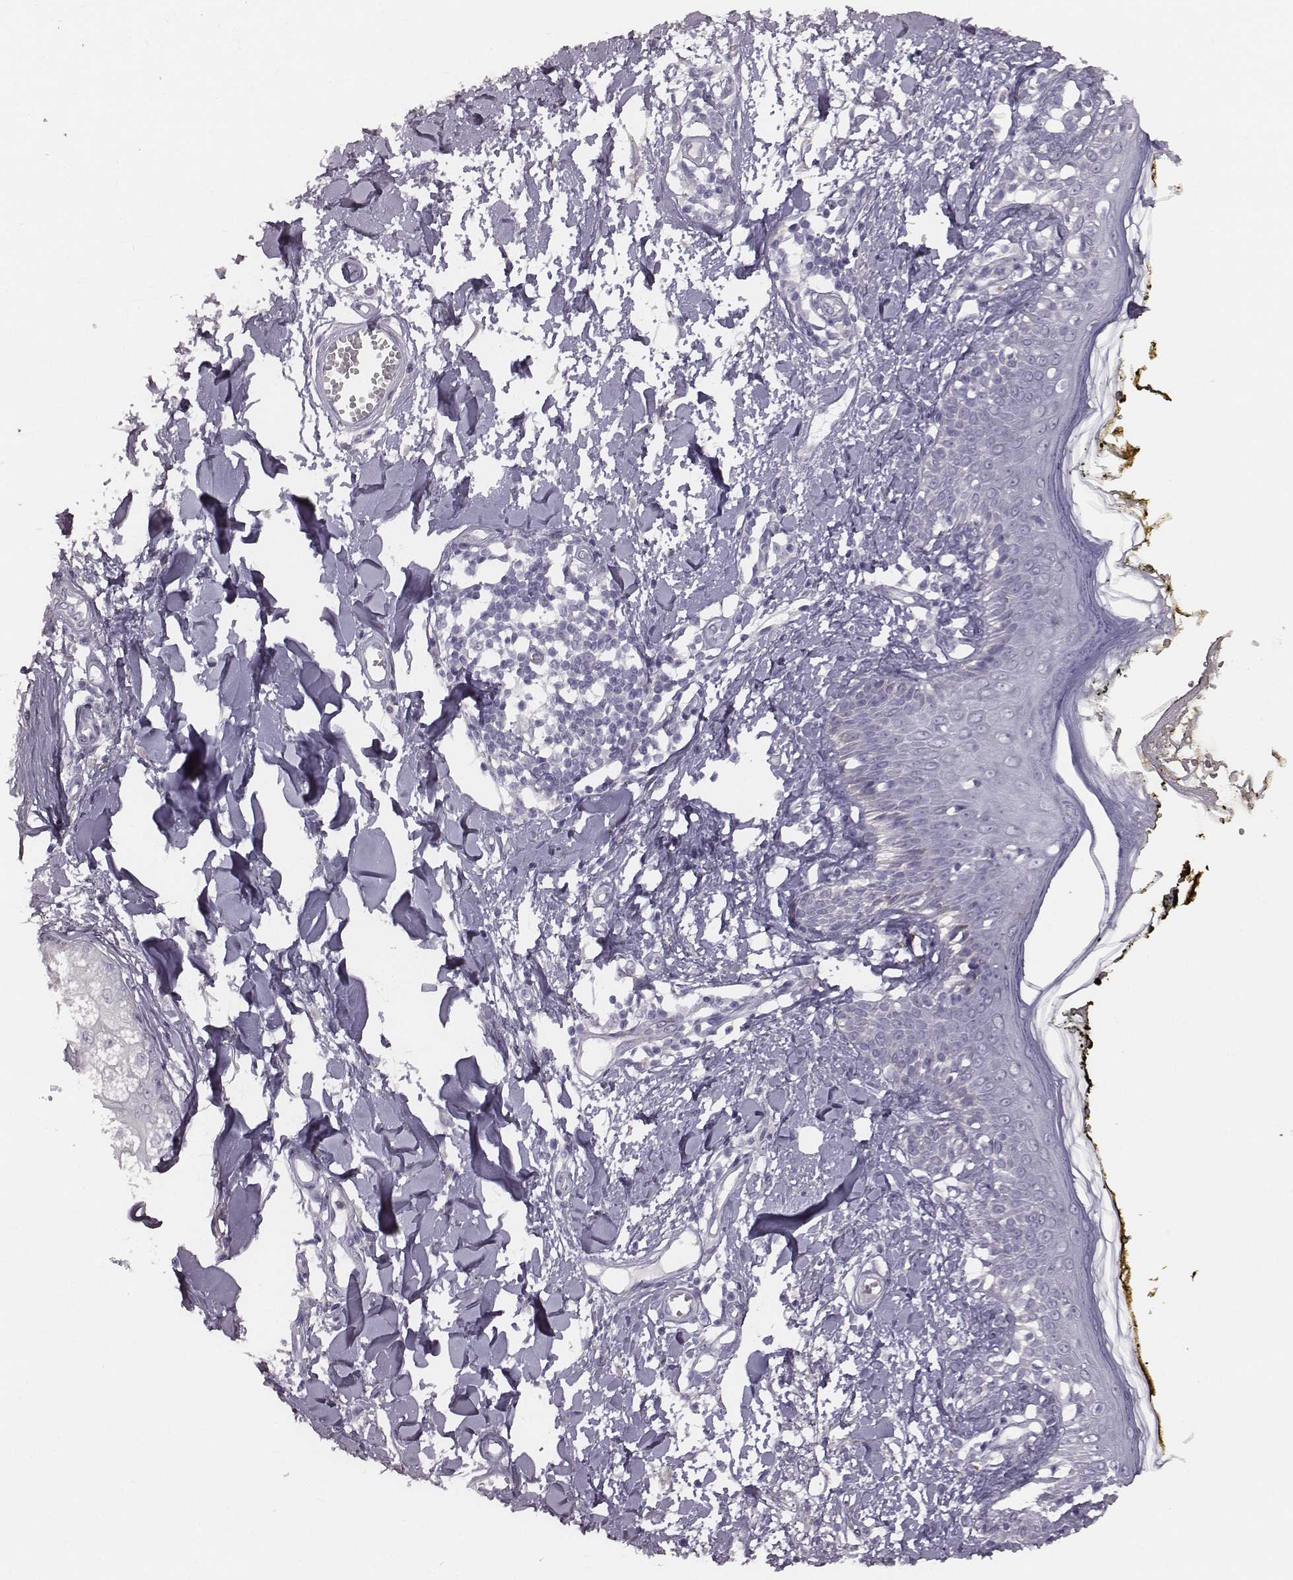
{"staining": {"intensity": "negative", "quantity": "none", "location": "none"}, "tissue": "skin", "cell_type": "Fibroblasts", "image_type": "normal", "snomed": [{"axis": "morphology", "description": "Normal tissue, NOS"}, {"axis": "topography", "description": "Skin"}], "caption": "This image is of benign skin stained with IHC to label a protein in brown with the nuclei are counter-stained blue. There is no expression in fibroblasts.", "gene": "ENSG00000290147", "patient": {"sex": "male", "age": 76}}